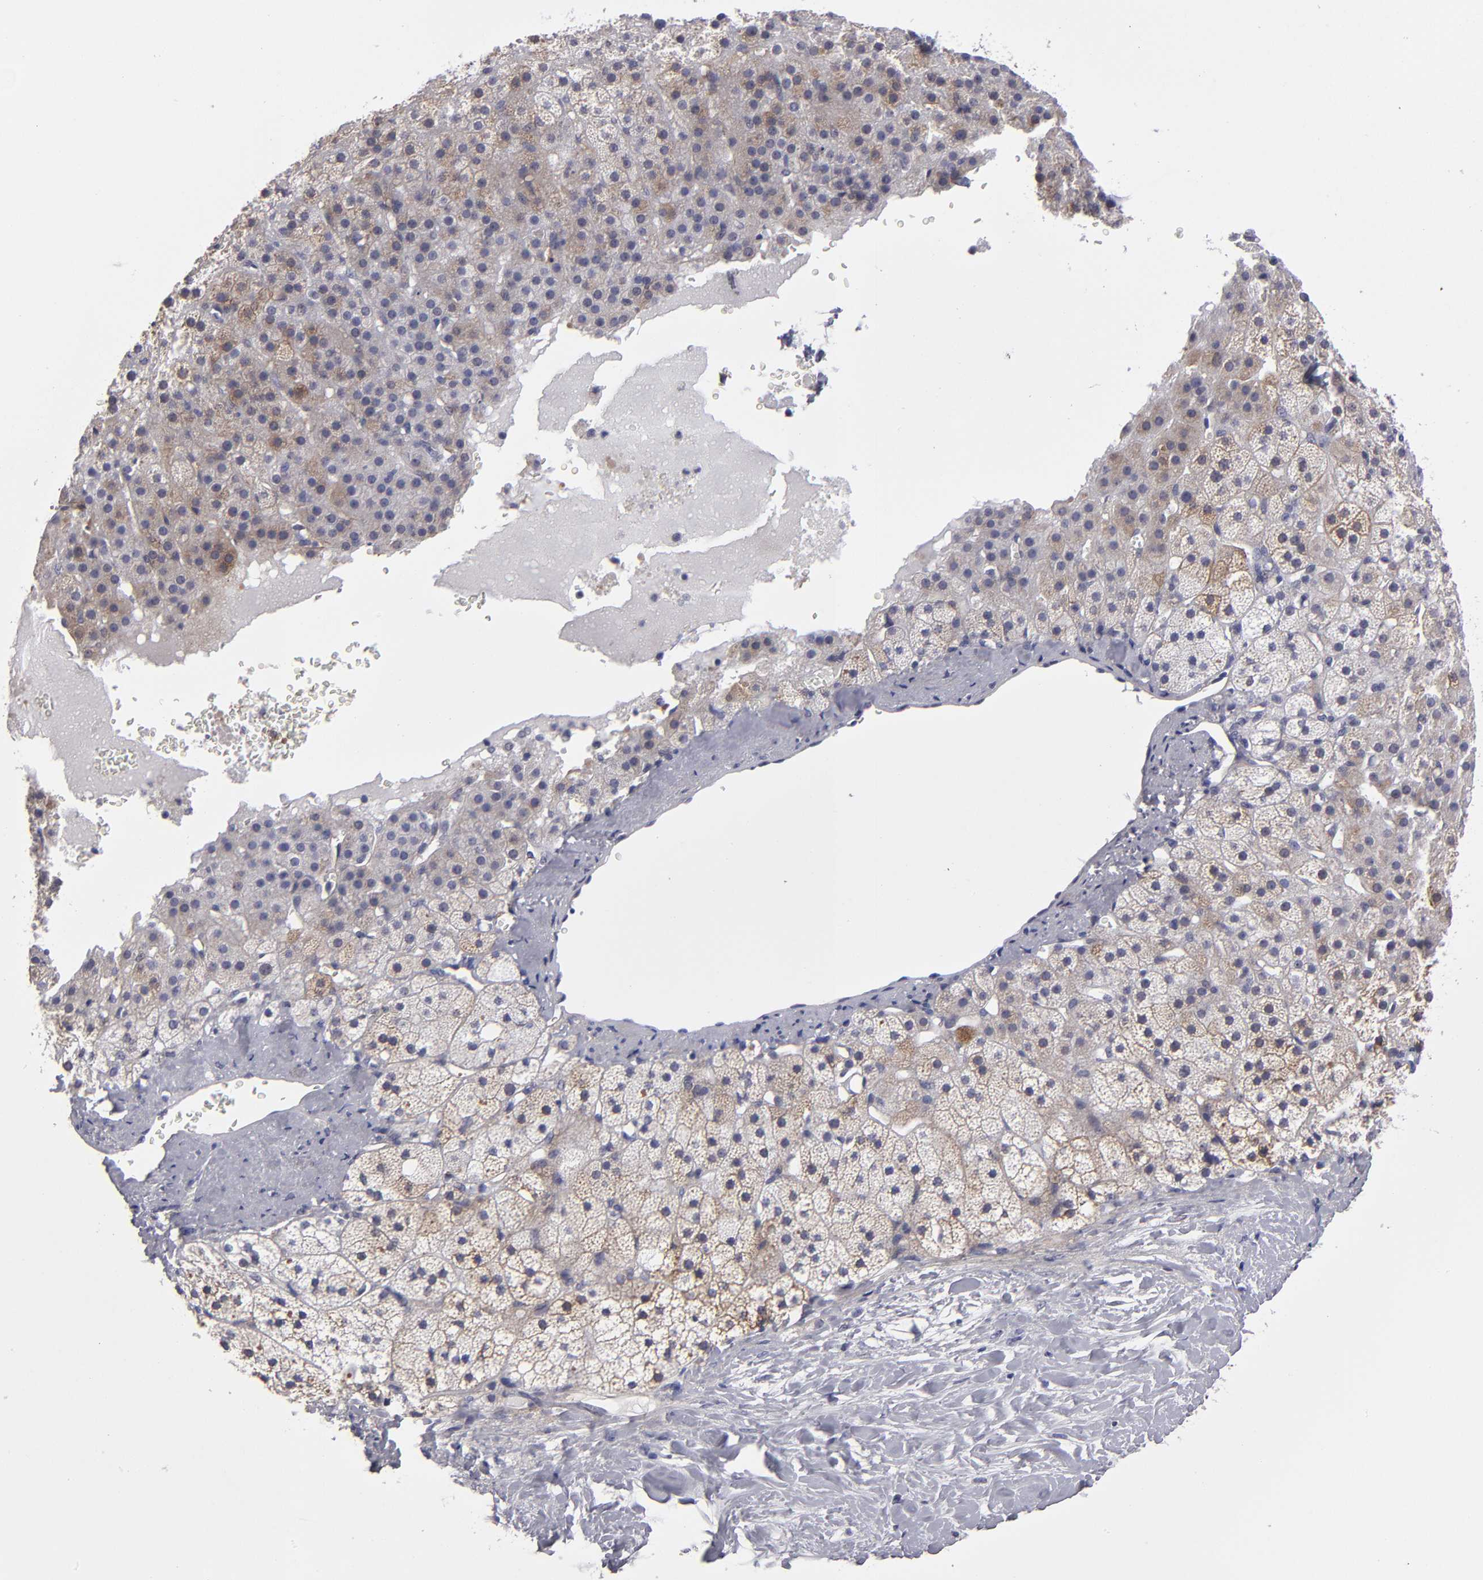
{"staining": {"intensity": "strong", "quantity": "25%-75%", "location": "cytoplasmic/membranous"}, "tissue": "adrenal gland", "cell_type": "Glandular cells", "image_type": "normal", "snomed": [{"axis": "morphology", "description": "Normal tissue, NOS"}, {"axis": "topography", "description": "Adrenal gland"}], "caption": "This histopathology image demonstrates immunohistochemistry staining of benign adrenal gland, with high strong cytoplasmic/membranous positivity in about 25%-75% of glandular cells.", "gene": "ZNF175", "patient": {"sex": "male", "age": 35}}